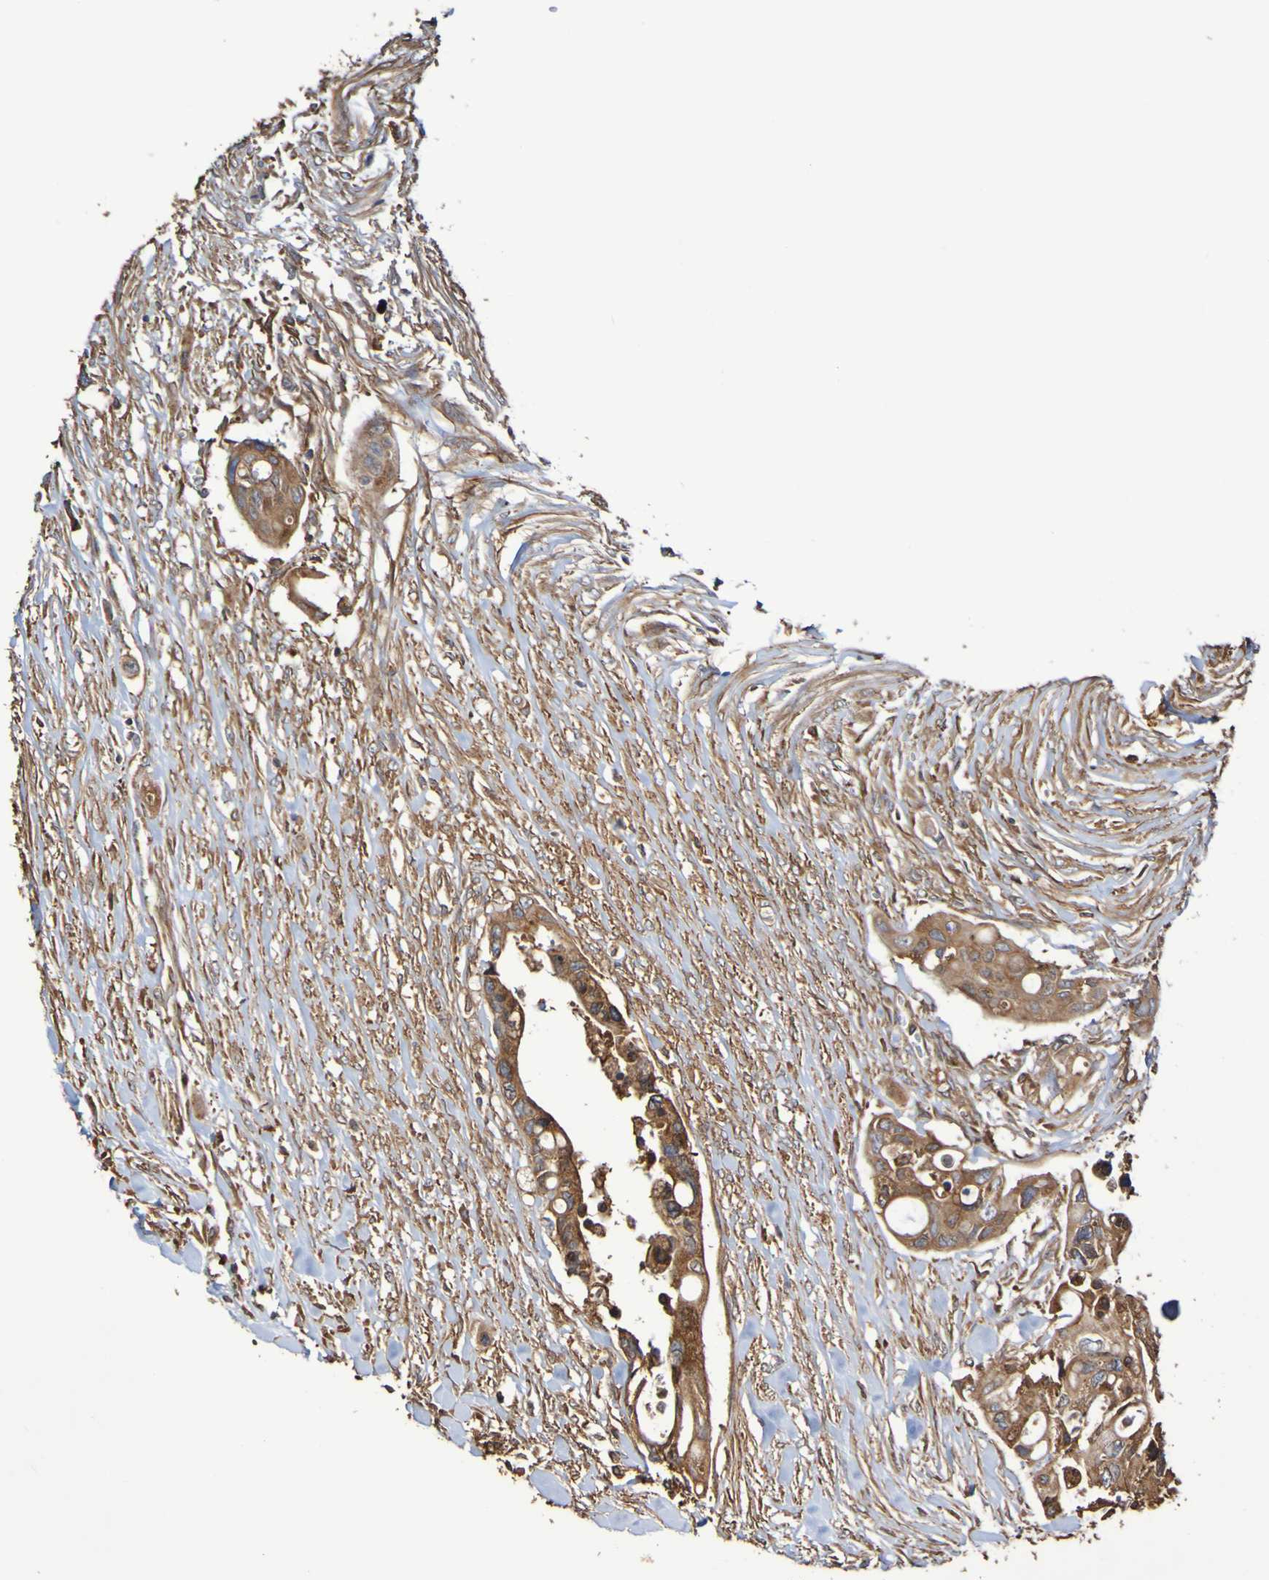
{"staining": {"intensity": "moderate", "quantity": ">75%", "location": "cytoplasmic/membranous"}, "tissue": "colorectal cancer", "cell_type": "Tumor cells", "image_type": "cancer", "snomed": [{"axis": "morphology", "description": "Adenocarcinoma, NOS"}, {"axis": "topography", "description": "Colon"}], "caption": "A photomicrograph showing moderate cytoplasmic/membranous expression in approximately >75% of tumor cells in colorectal adenocarcinoma, as visualized by brown immunohistochemical staining.", "gene": "RAB11A", "patient": {"sex": "female", "age": 57}}